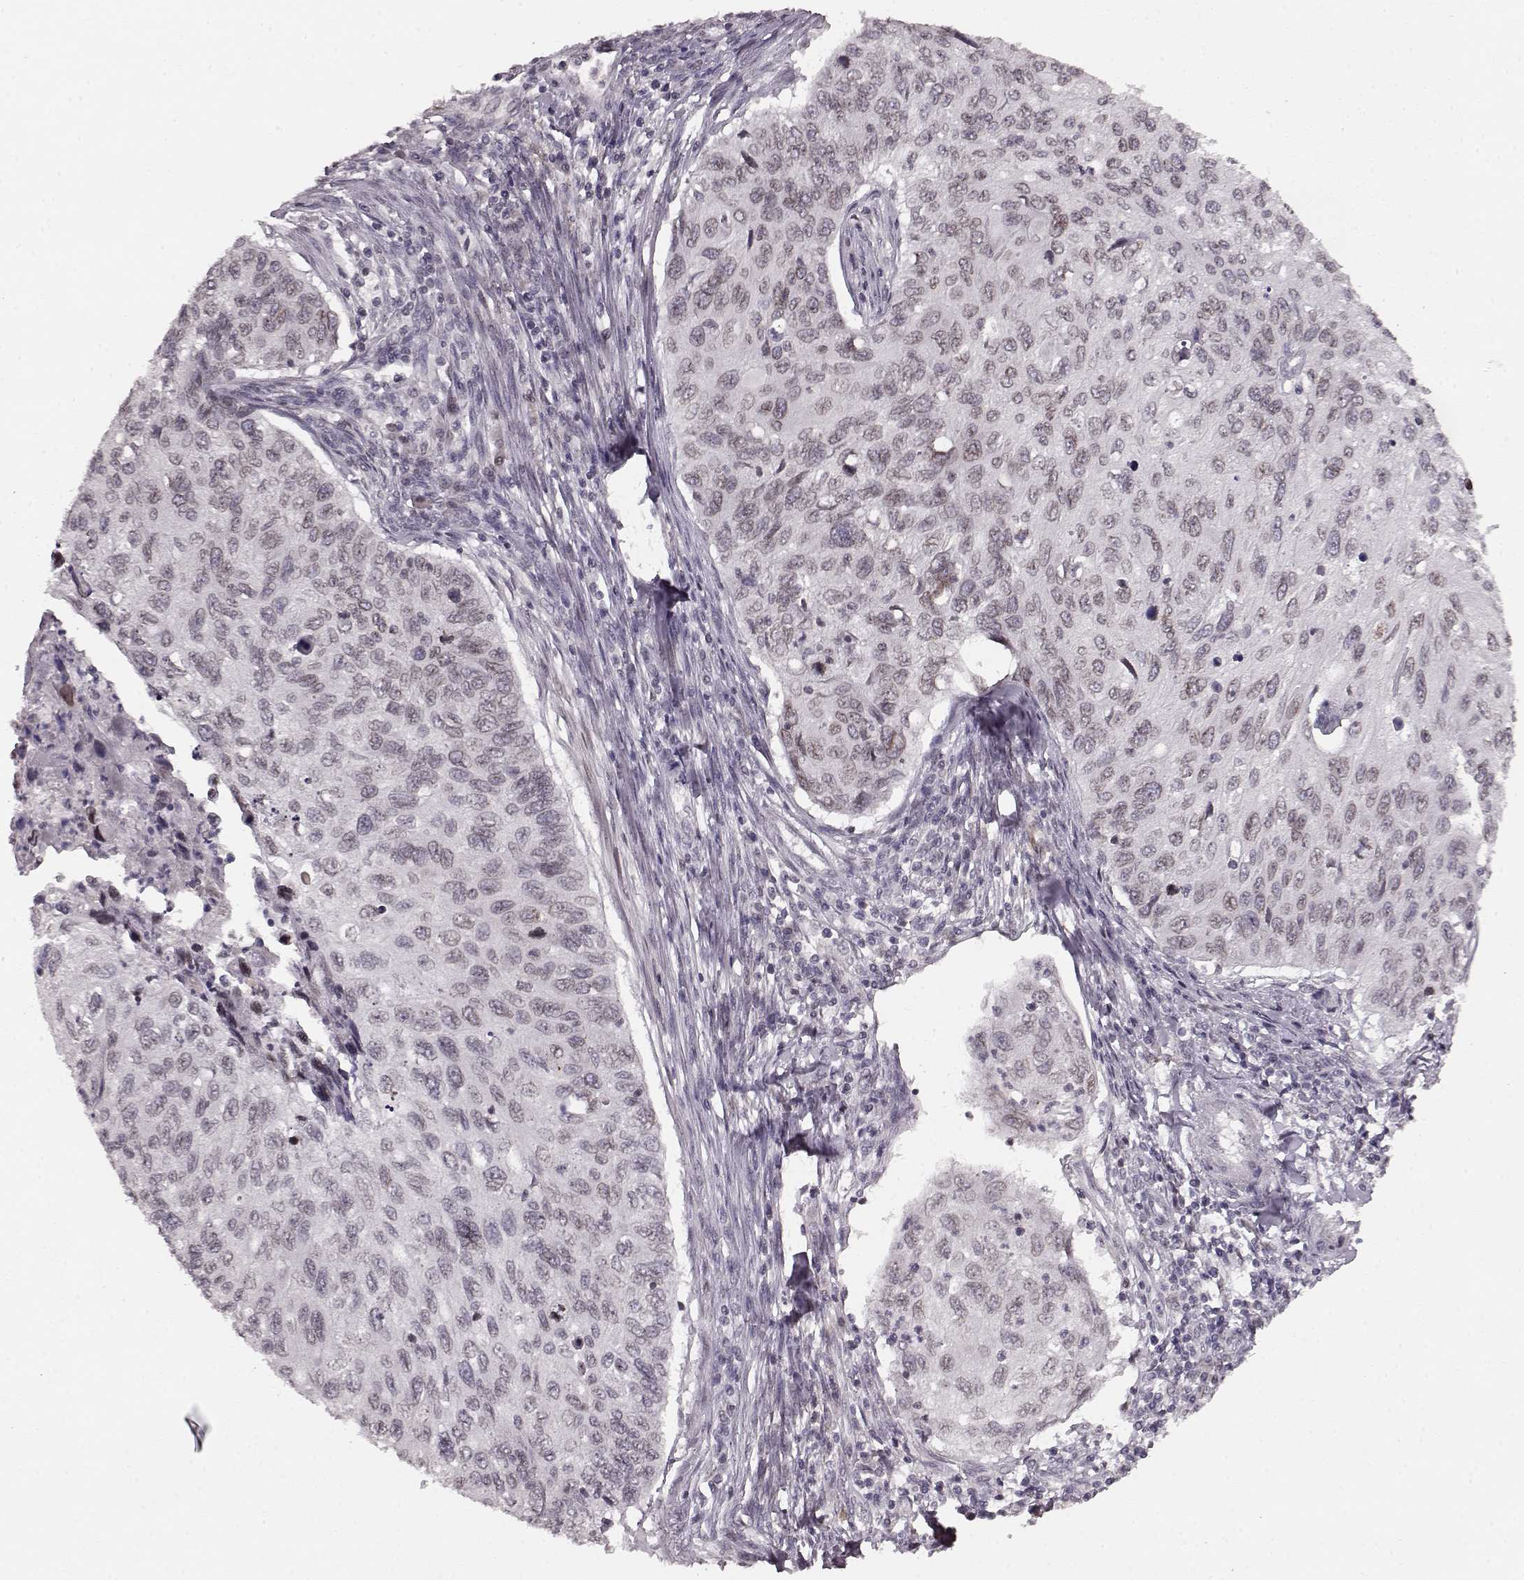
{"staining": {"intensity": "weak", "quantity": "25%-75%", "location": "cytoplasmic/membranous,nuclear"}, "tissue": "cervical cancer", "cell_type": "Tumor cells", "image_type": "cancer", "snomed": [{"axis": "morphology", "description": "Squamous cell carcinoma, NOS"}, {"axis": "topography", "description": "Cervix"}], "caption": "A brown stain highlights weak cytoplasmic/membranous and nuclear expression of a protein in cervical squamous cell carcinoma tumor cells. The protein of interest is stained brown, and the nuclei are stained in blue (DAB IHC with brightfield microscopy, high magnification).", "gene": "DCAF12", "patient": {"sex": "female", "age": 70}}